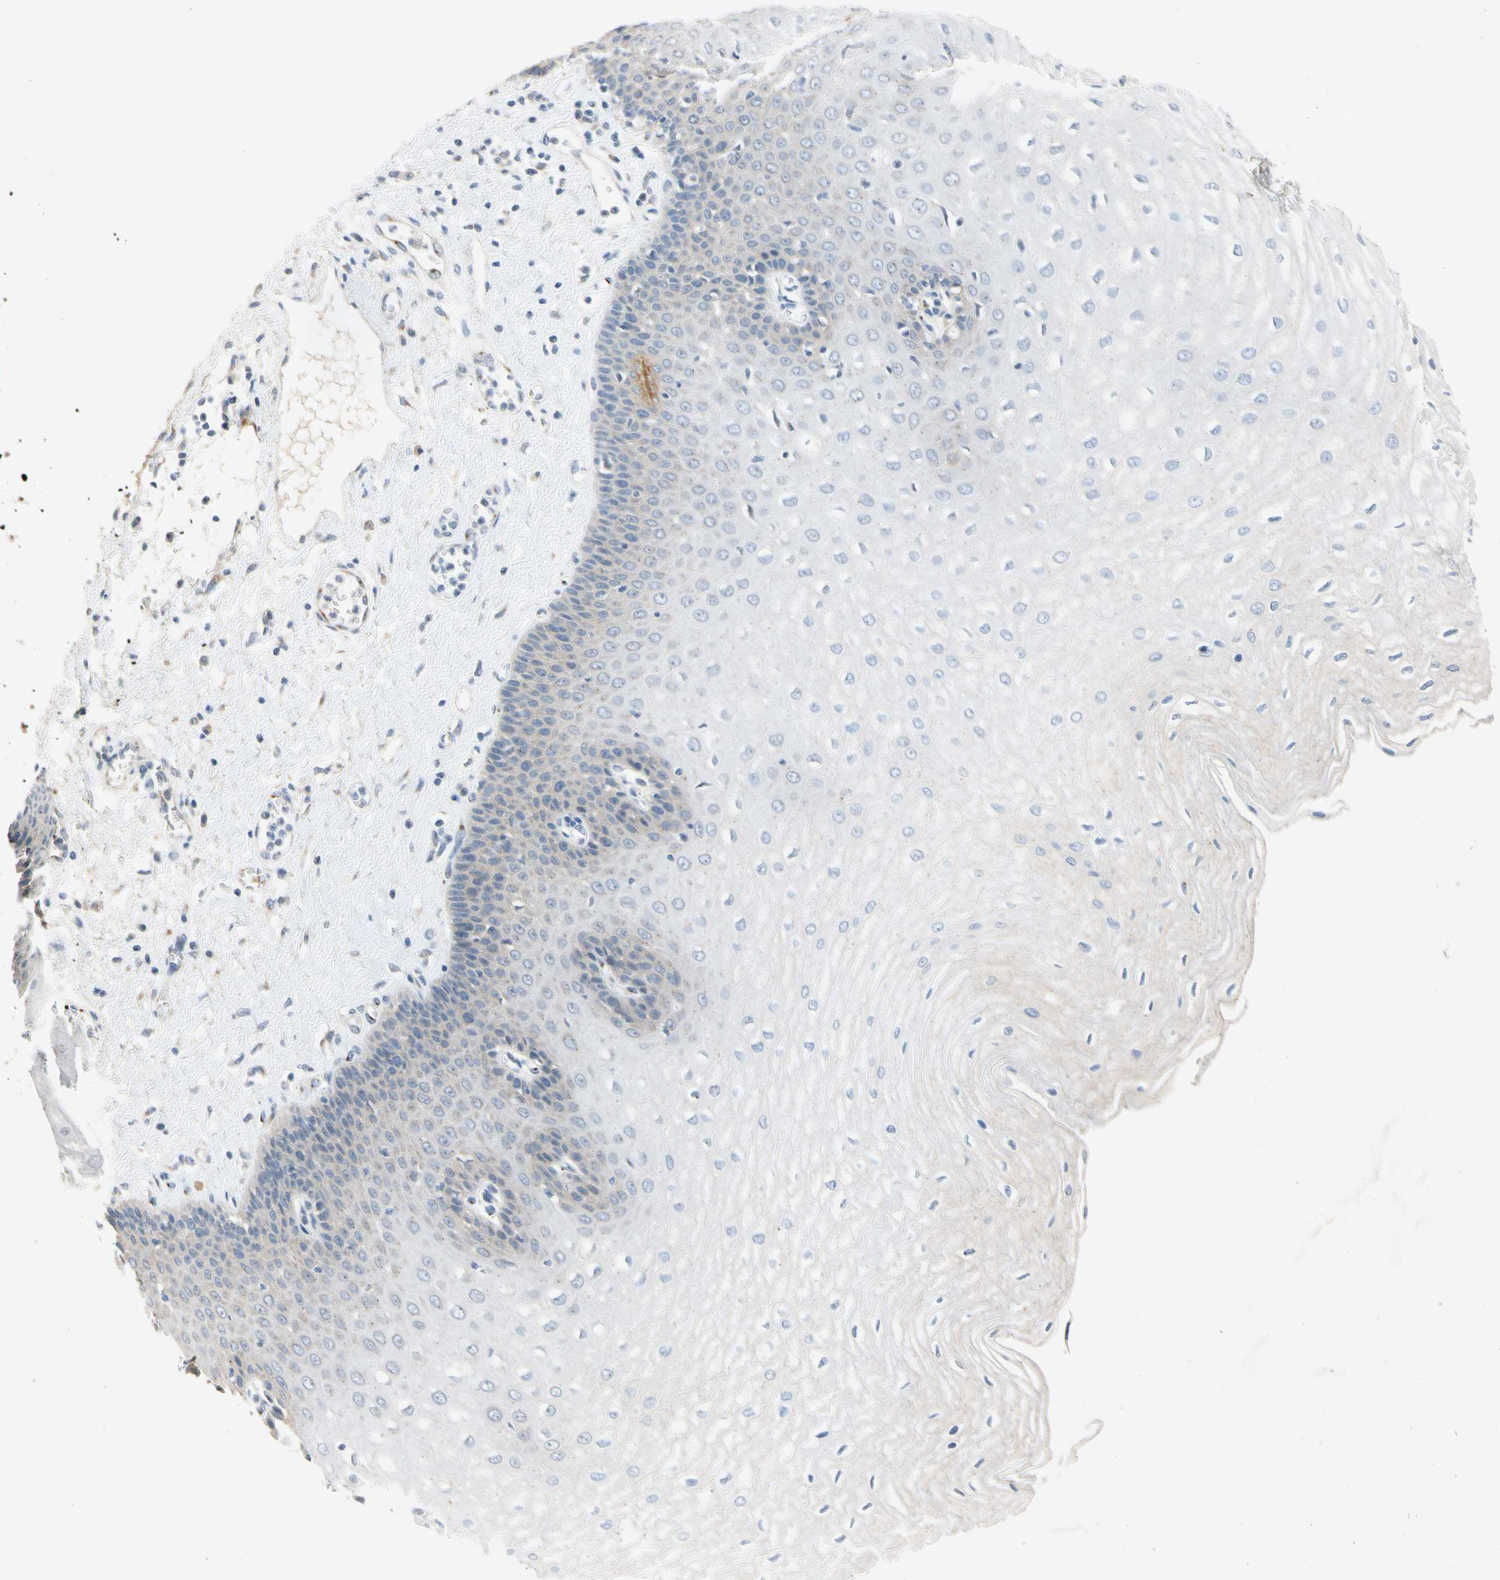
{"staining": {"intensity": "weak", "quantity": "<25%", "location": "cytoplasmic/membranous"}, "tissue": "esophagus", "cell_type": "Squamous epithelial cells", "image_type": "normal", "snomed": [{"axis": "morphology", "description": "Normal tissue, NOS"}, {"axis": "morphology", "description": "Squamous cell carcinoma, NOS"}, {"axis": "topography", "description": "Esophagus"}], "caption": "The photomicrograph reveals no significant staining in squamous epithelial cells of esophagus.", "gene": "GASK1B", "patient": {"sex": "male", "age": 65}}